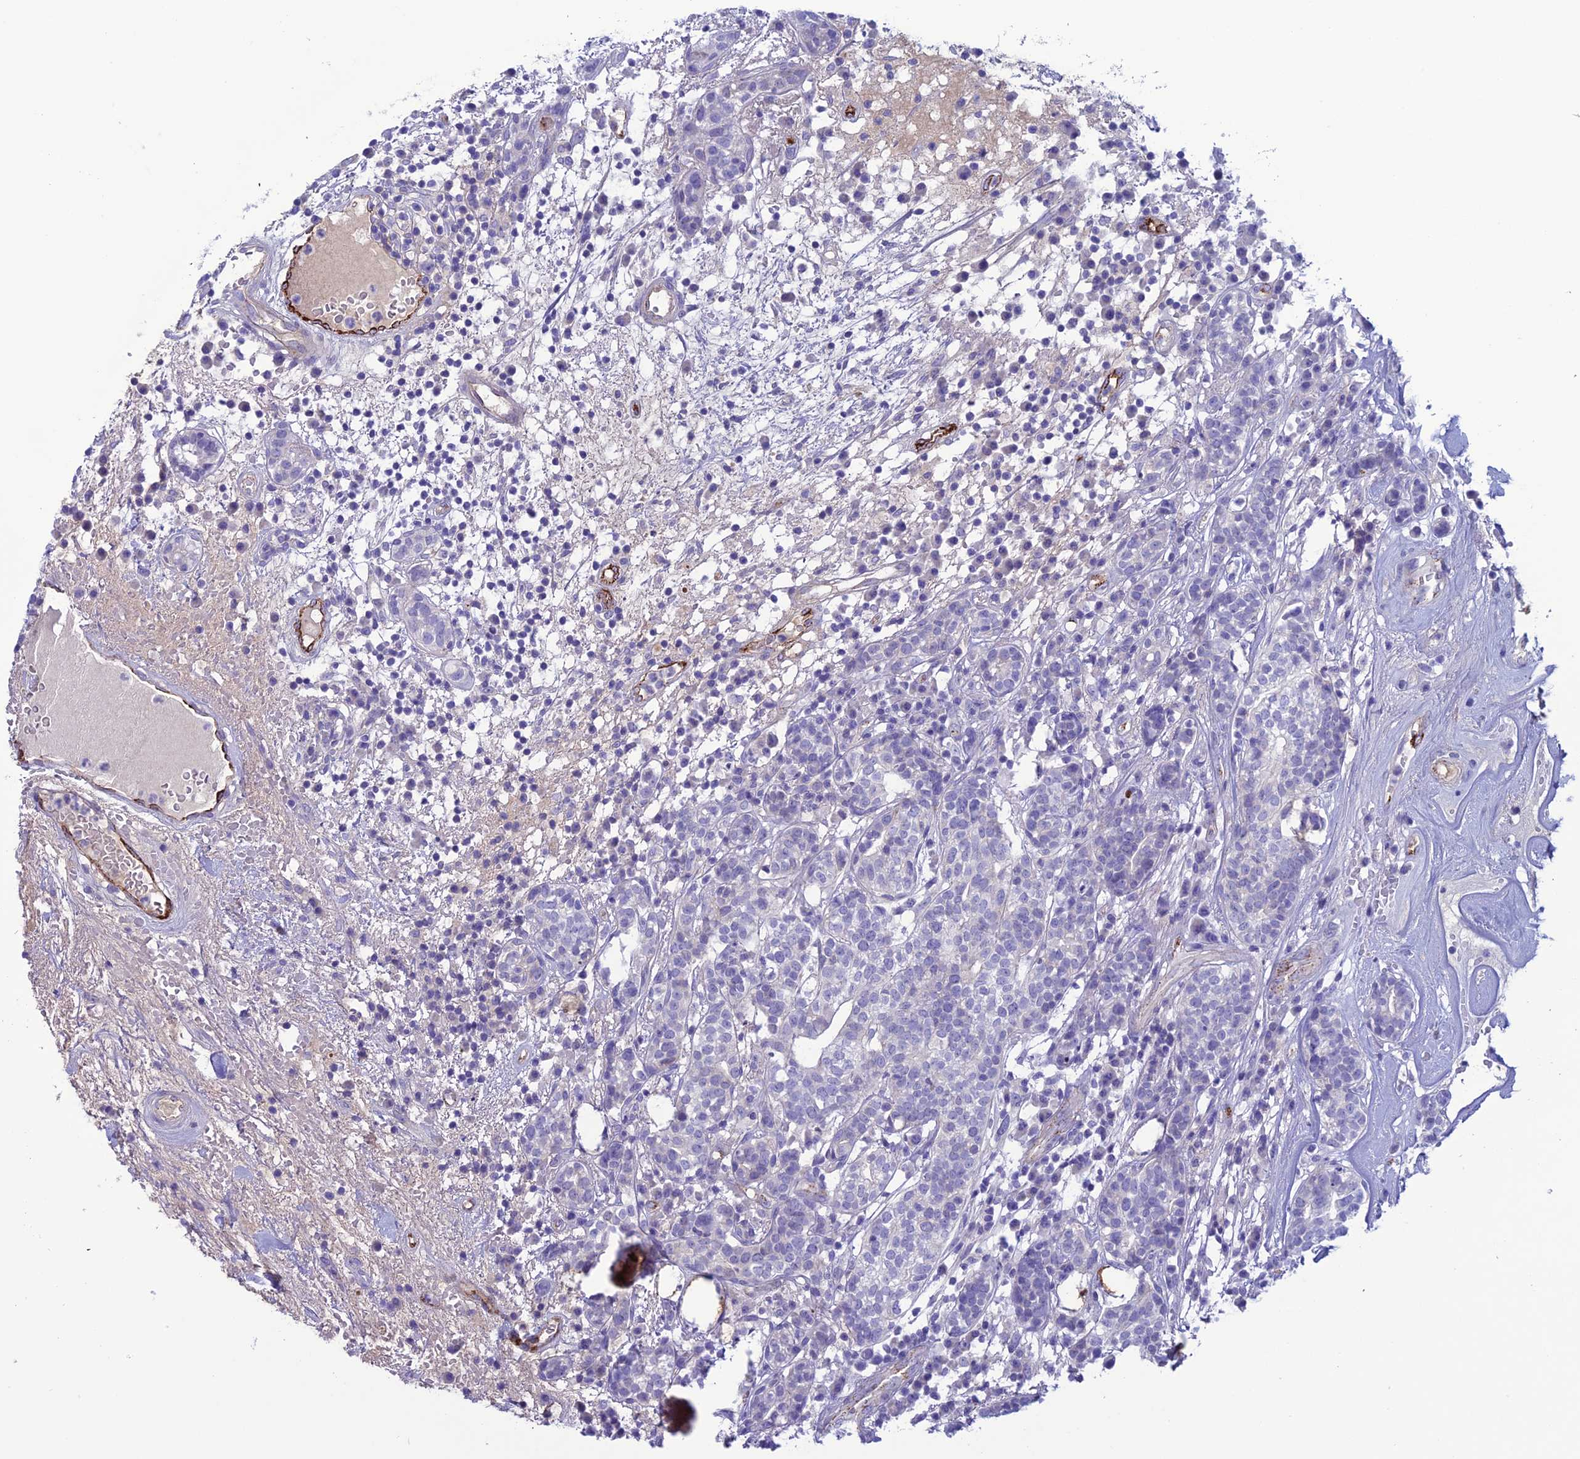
{"staining": {"intensity": "negative", "quantity": "none", "location": "none"}, "tissue": "head and neck cancer", "cell_type": "Tumor cells", "image_type": "cancer", "snomed": [{"axis": "morphology", "description": "Adenocarcinoma, NOS"}, {"axis": "topography", "description": "Salivary gland"}, {"axis": "topography", "description": "Head-Neck"}], "caption": "Immunohistochemical staining of human head and neck cancer (adenocarcinoma) exhibits no significant staining in tumor cells. (DAB (3,3'-diaminobenzidine) IHC with hematoxylin counter stain).", "gene": "CDC42EP5", "patient": {"sex": "female", "age": 65}}